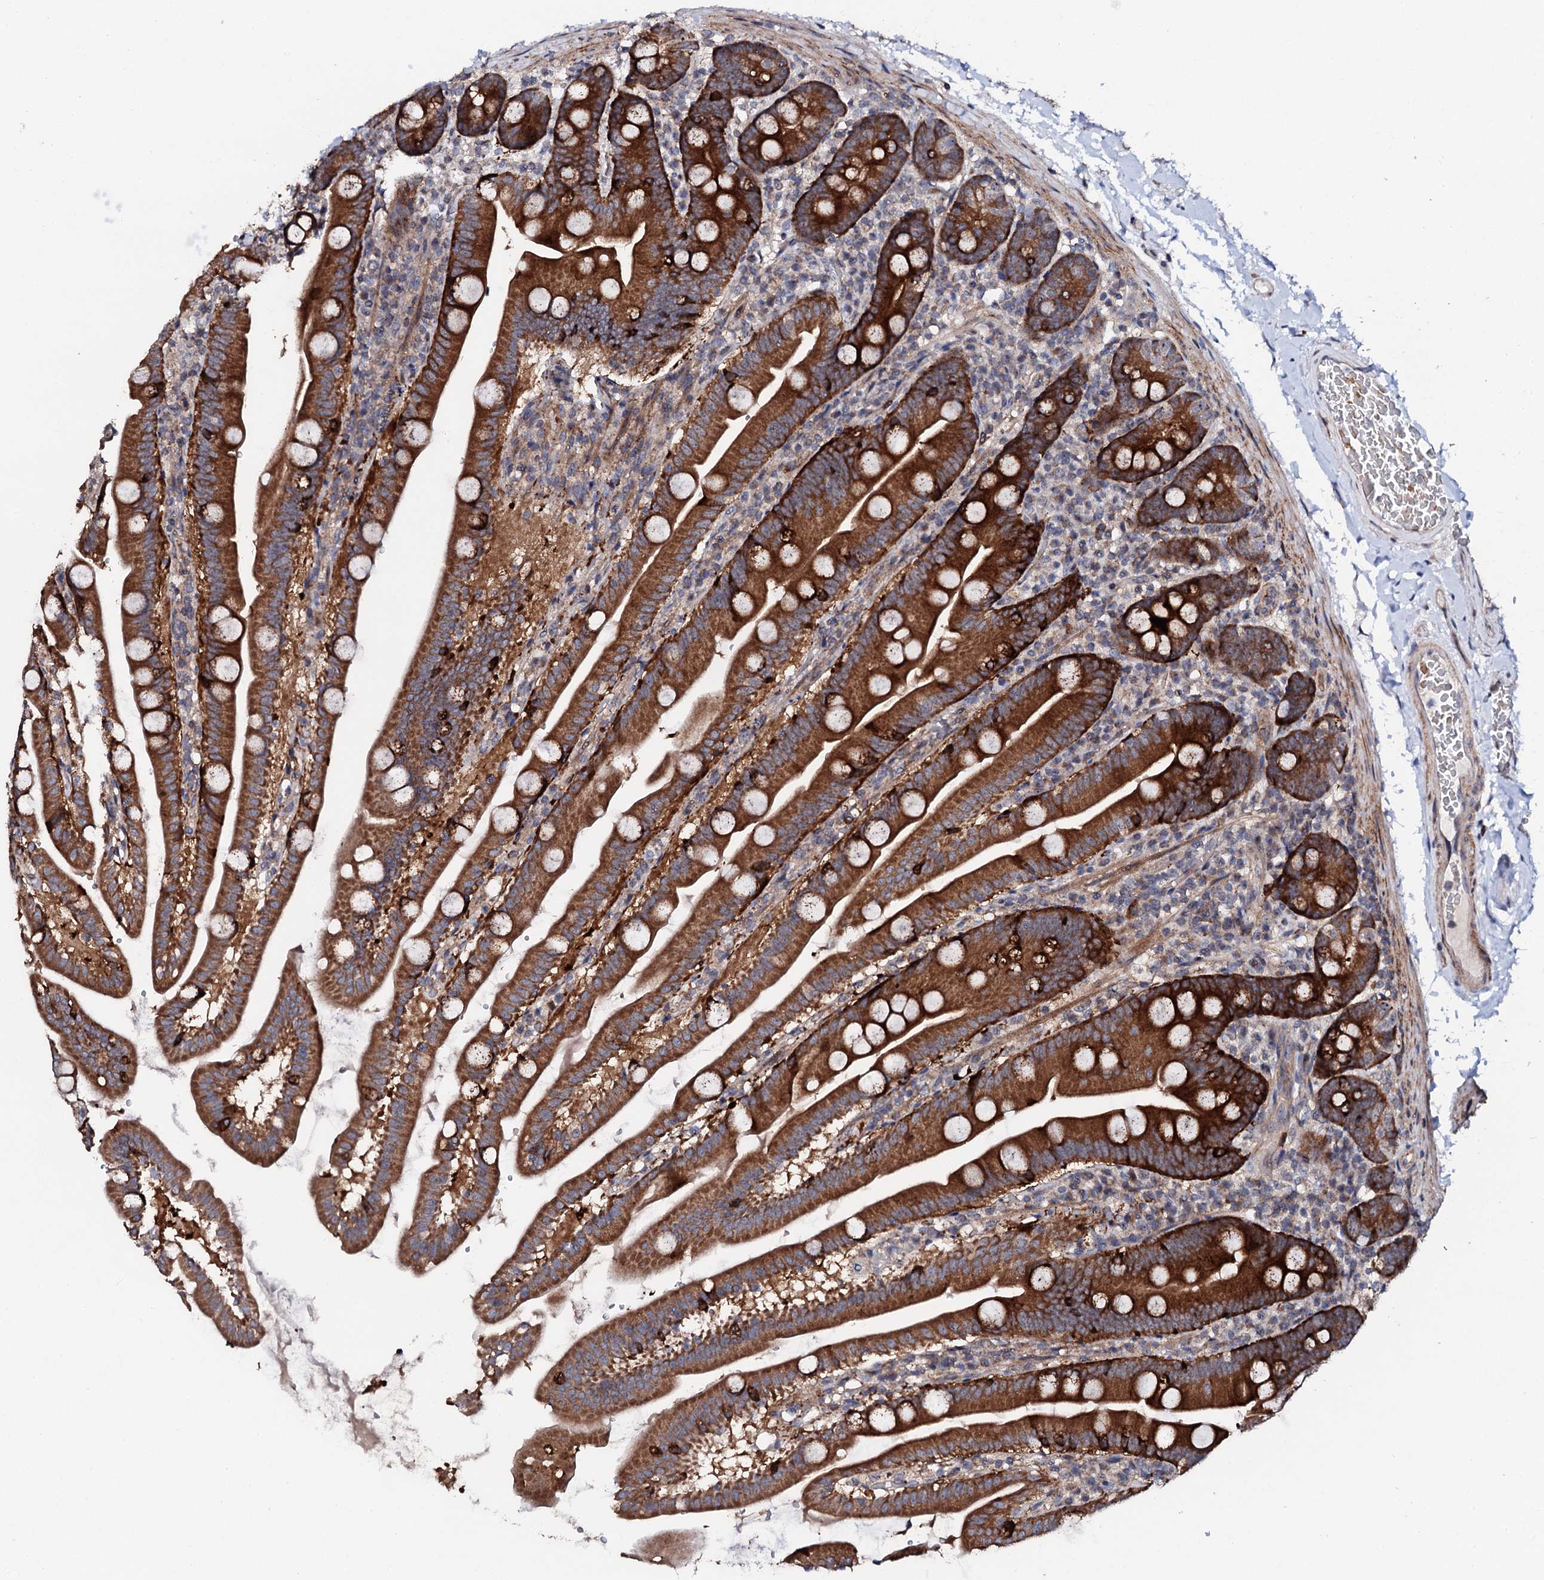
{"staining": {"intensity": "strong", "quantity": ">75%", "location": "cytoplasmic/membranous"}, "tissue": "small intestine", "cell_type": "Glandular cells", "image_type": "normal", "snomed": [{"axis": "morphology", "description": "Normal tissue, NOS"}, {"axis": "topography", "description": "Small intestine"}], "caption": "Protein staining of benign small intestine reveals strong cytoplasmic/membranous expression in approximately >75% of glandular cells. Using DAB (3,3'-diaminobenzidine) (brown) and hematoxylin (blue) stains, captured at high magnification using brightfield microscopy.", "gene": "GTPBP4", "patient": {"sex": "female", "age": 68}}